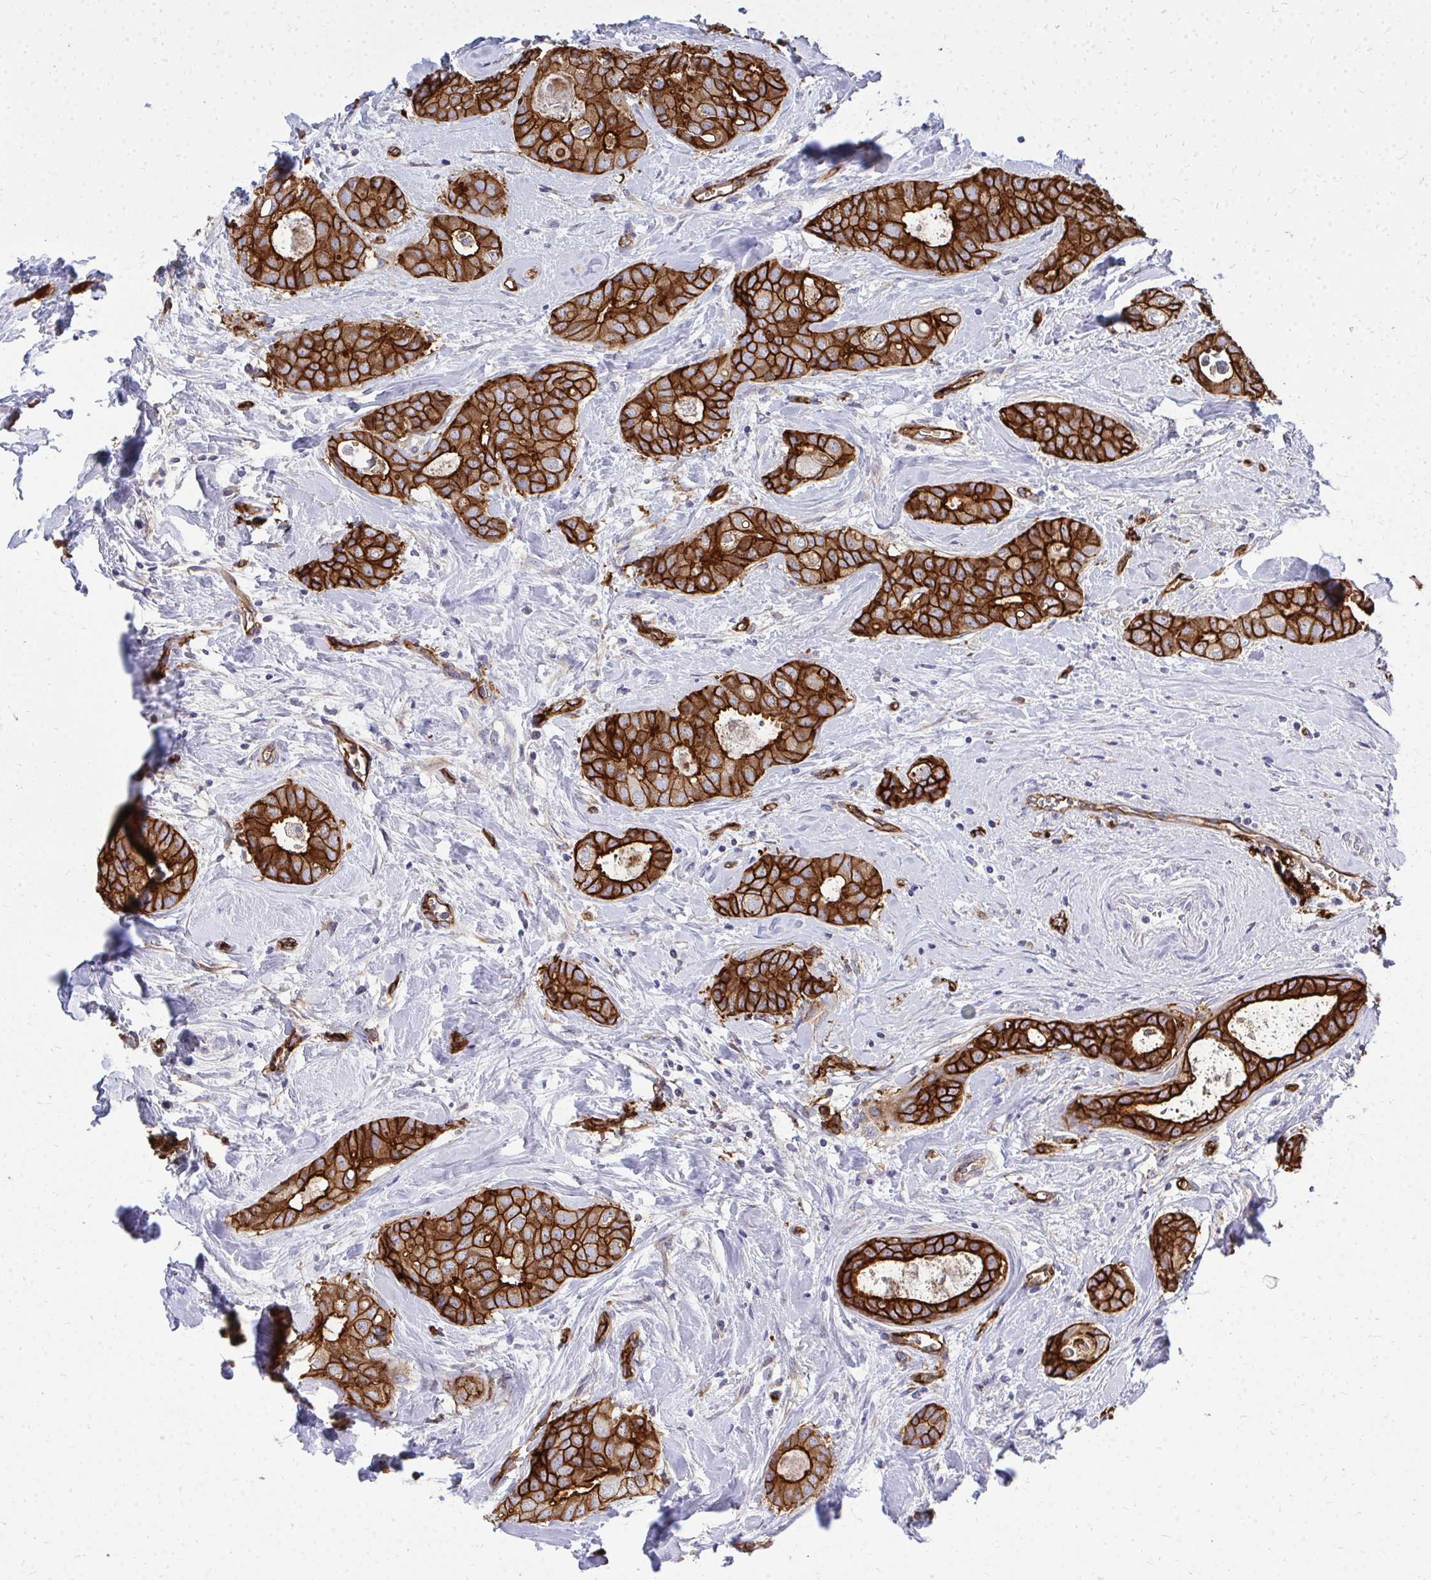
{"staining": {"intensity": "strong", "quantity": ">75%", "location": "cytoplasmic/membranous"}, "tissue": "breast cancer", "cell_type": "Tumor cells", "image_type": "cancer", "snomed": [{"axis": "morphology", "description": "Duct carcinoma"}, {"axis": "topography", "description": "Breast"}], "caption": "Breast cancer was stained to show a protein in brown. There is high levels of strong cytoplasmic/membranous positivity in about >75% of tumor cells.", "gene": "MARCKSL1", "patient": {"sex": "female", "age": 45}}